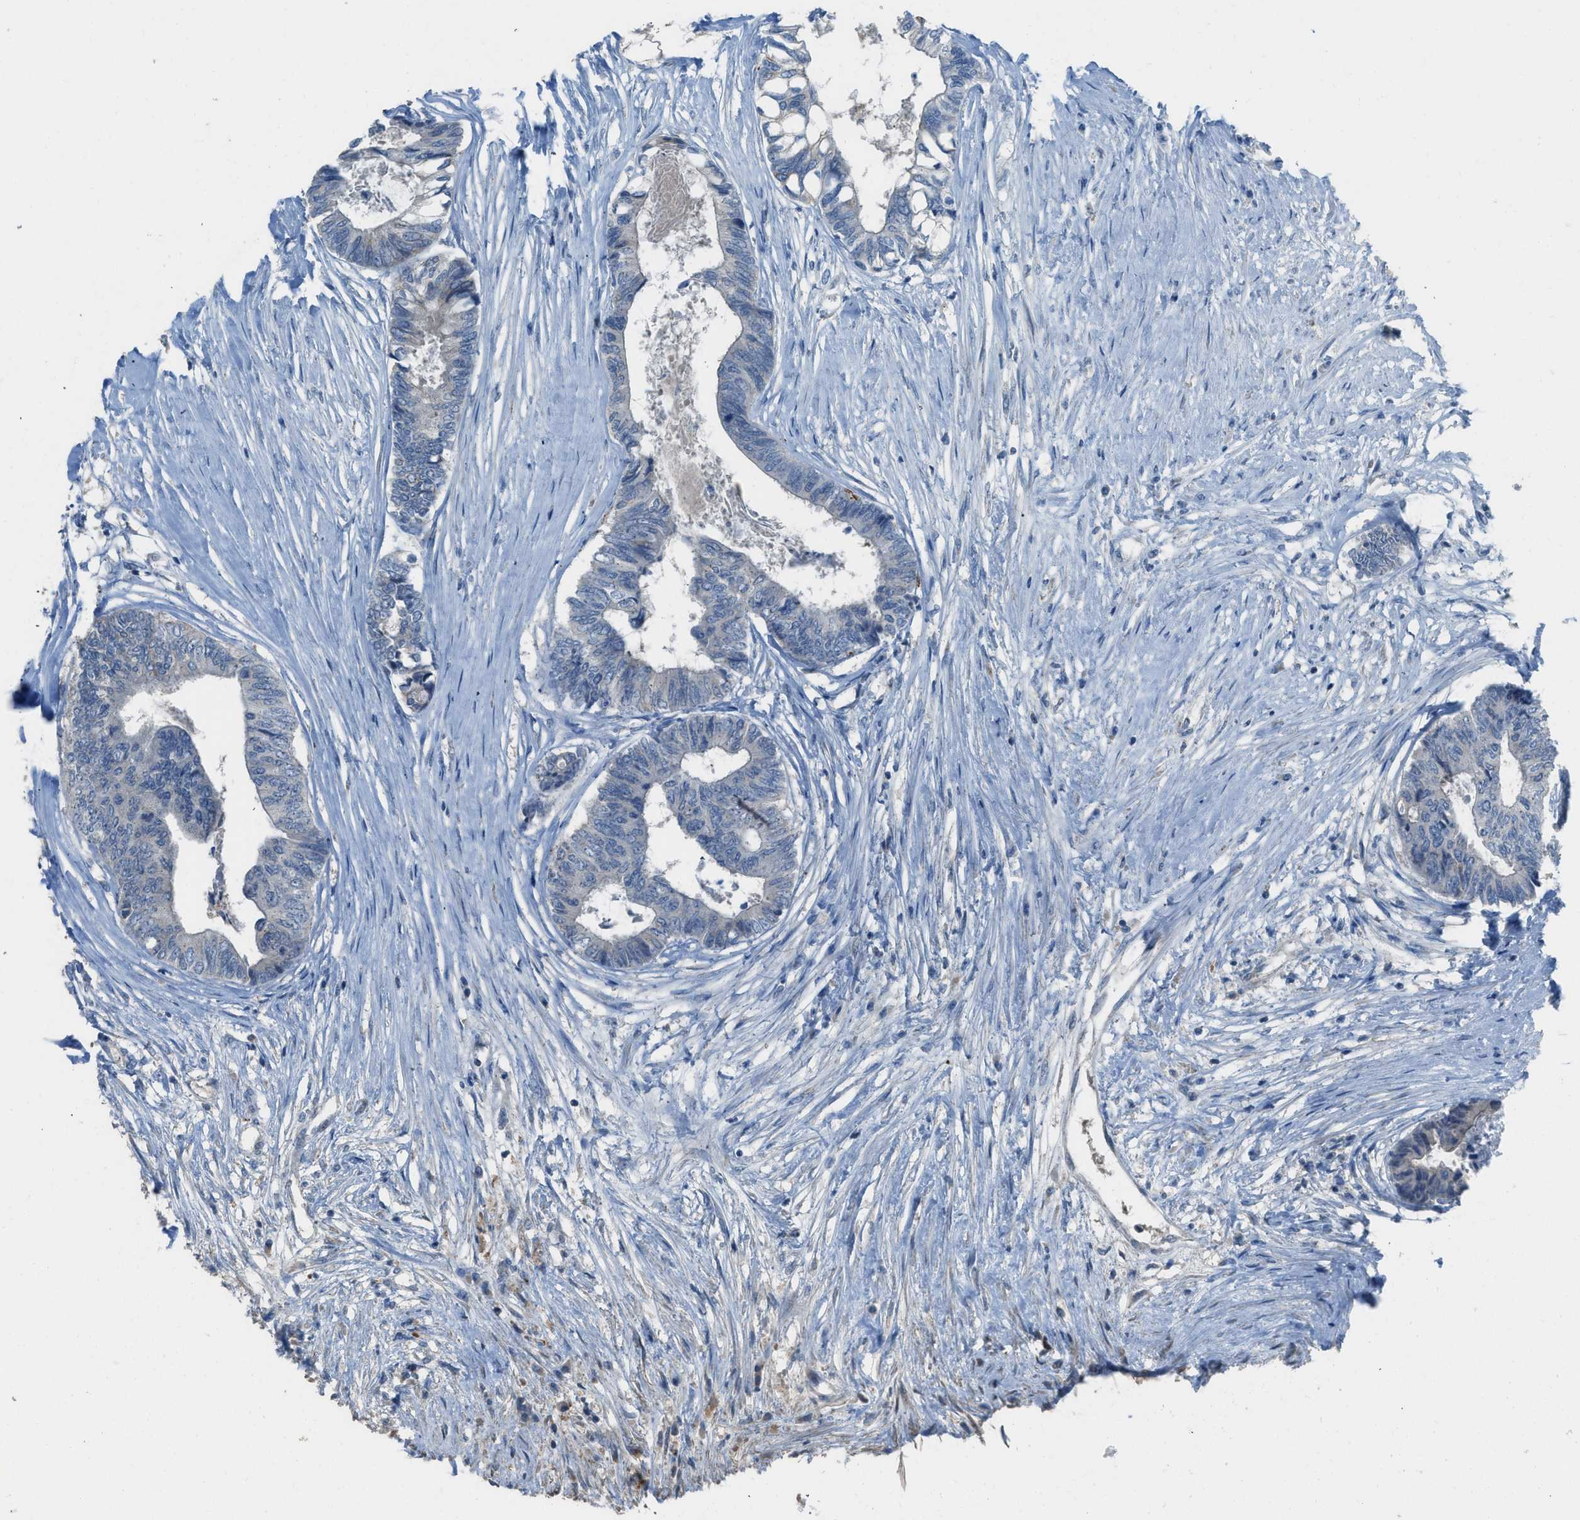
{"staining": {"intensity": "negative", "quantity": "none", "location": "none"}, "tissue": "colorectal cancer", "cell_type": "Tumor cells", "image_type": "cancer", "snomed": [{"axis": "morphology", "description": "Adenocarcinoma, NOS"}, {"axis": "topography", "description": "Rectum"}], "caption": "Protein analysis of colorectal adenocarcinoma reveals no significant expression in tumor cells.", "gene": "TIMD4", "patient": {"sex": "male", "age": 63}}